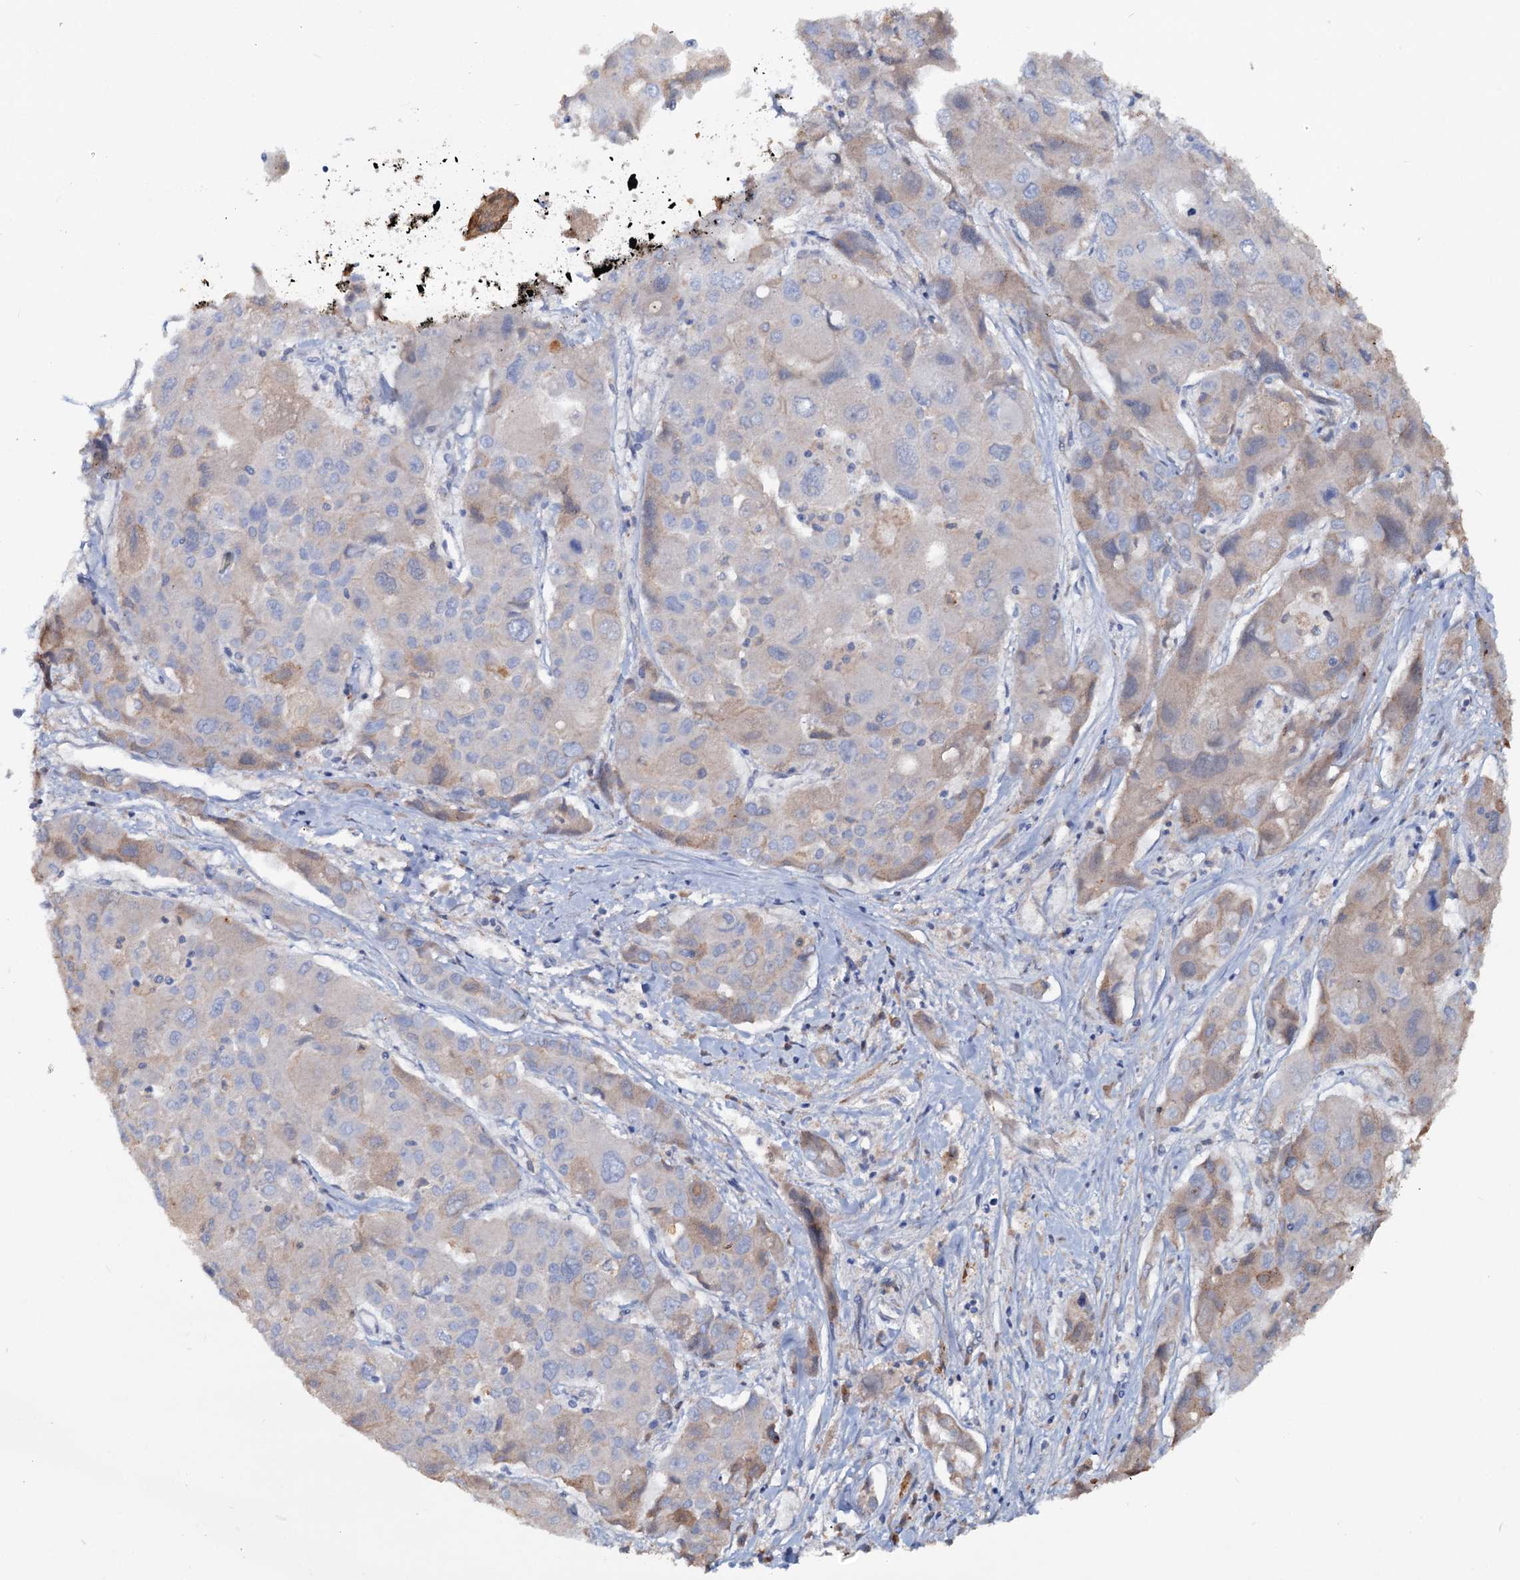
{"staining": {"intensity": "weak", "quantity": "<25%", "location": "cytoplasmic/membranous"}, "tissue": "liver cancer", "cell_type": "Tumor cells", "image_type": "cancer", "snomed": [{"axis": "morphology", "description": "Cholangiocarcinoma"}, {"axis": "topography", "description": "Liver"}], "caption": "A high-resolution micrograph shows immunohistochemistry staining of cholangiocarcinoma (liver), which displays no significant positivity in tumor cells.", "gene": "IL17RD", "patient": {"sex": "male", "age": 67}}